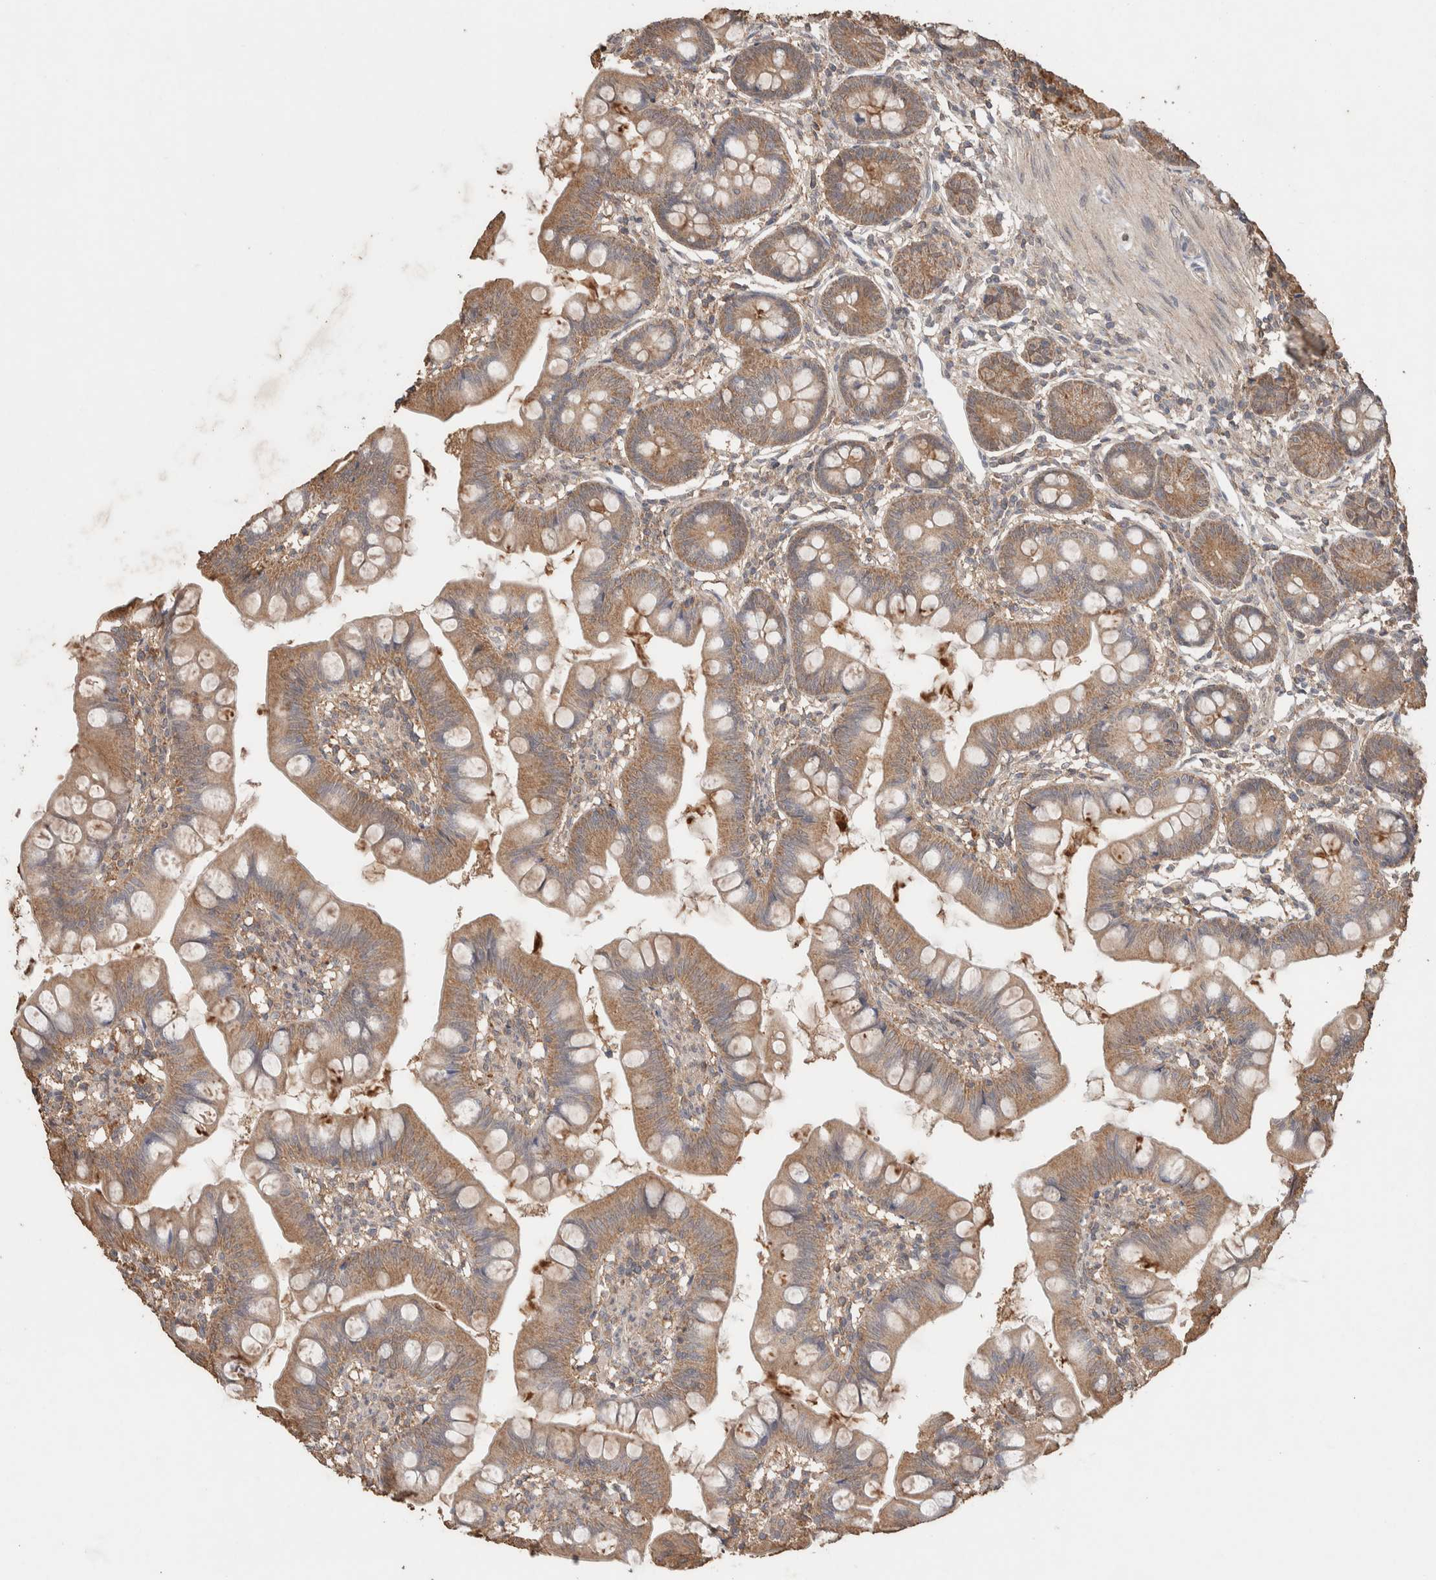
{"staining": {"intensity": "weak", "quantity": ">75%", "location": "cytoplasmic/membranous"}, "tissue": "small intestine", "cell_type": "Glandular cells", "image_type": "normal", "snomed": [{"axis": "morphology", "description": "Normal tissue, NOS"}, {"axis": "topography", "description": "Small intestine"}], "caption": "A high-resolution image shows immunohistochemistry (IHC) staining of normal small intestine, which shows weak cytoplasmic/membranous positivity in approximately >75% of glandular cells.", "gene": "KCNJ5", "patient": {"sex": "male", "age": 7}}